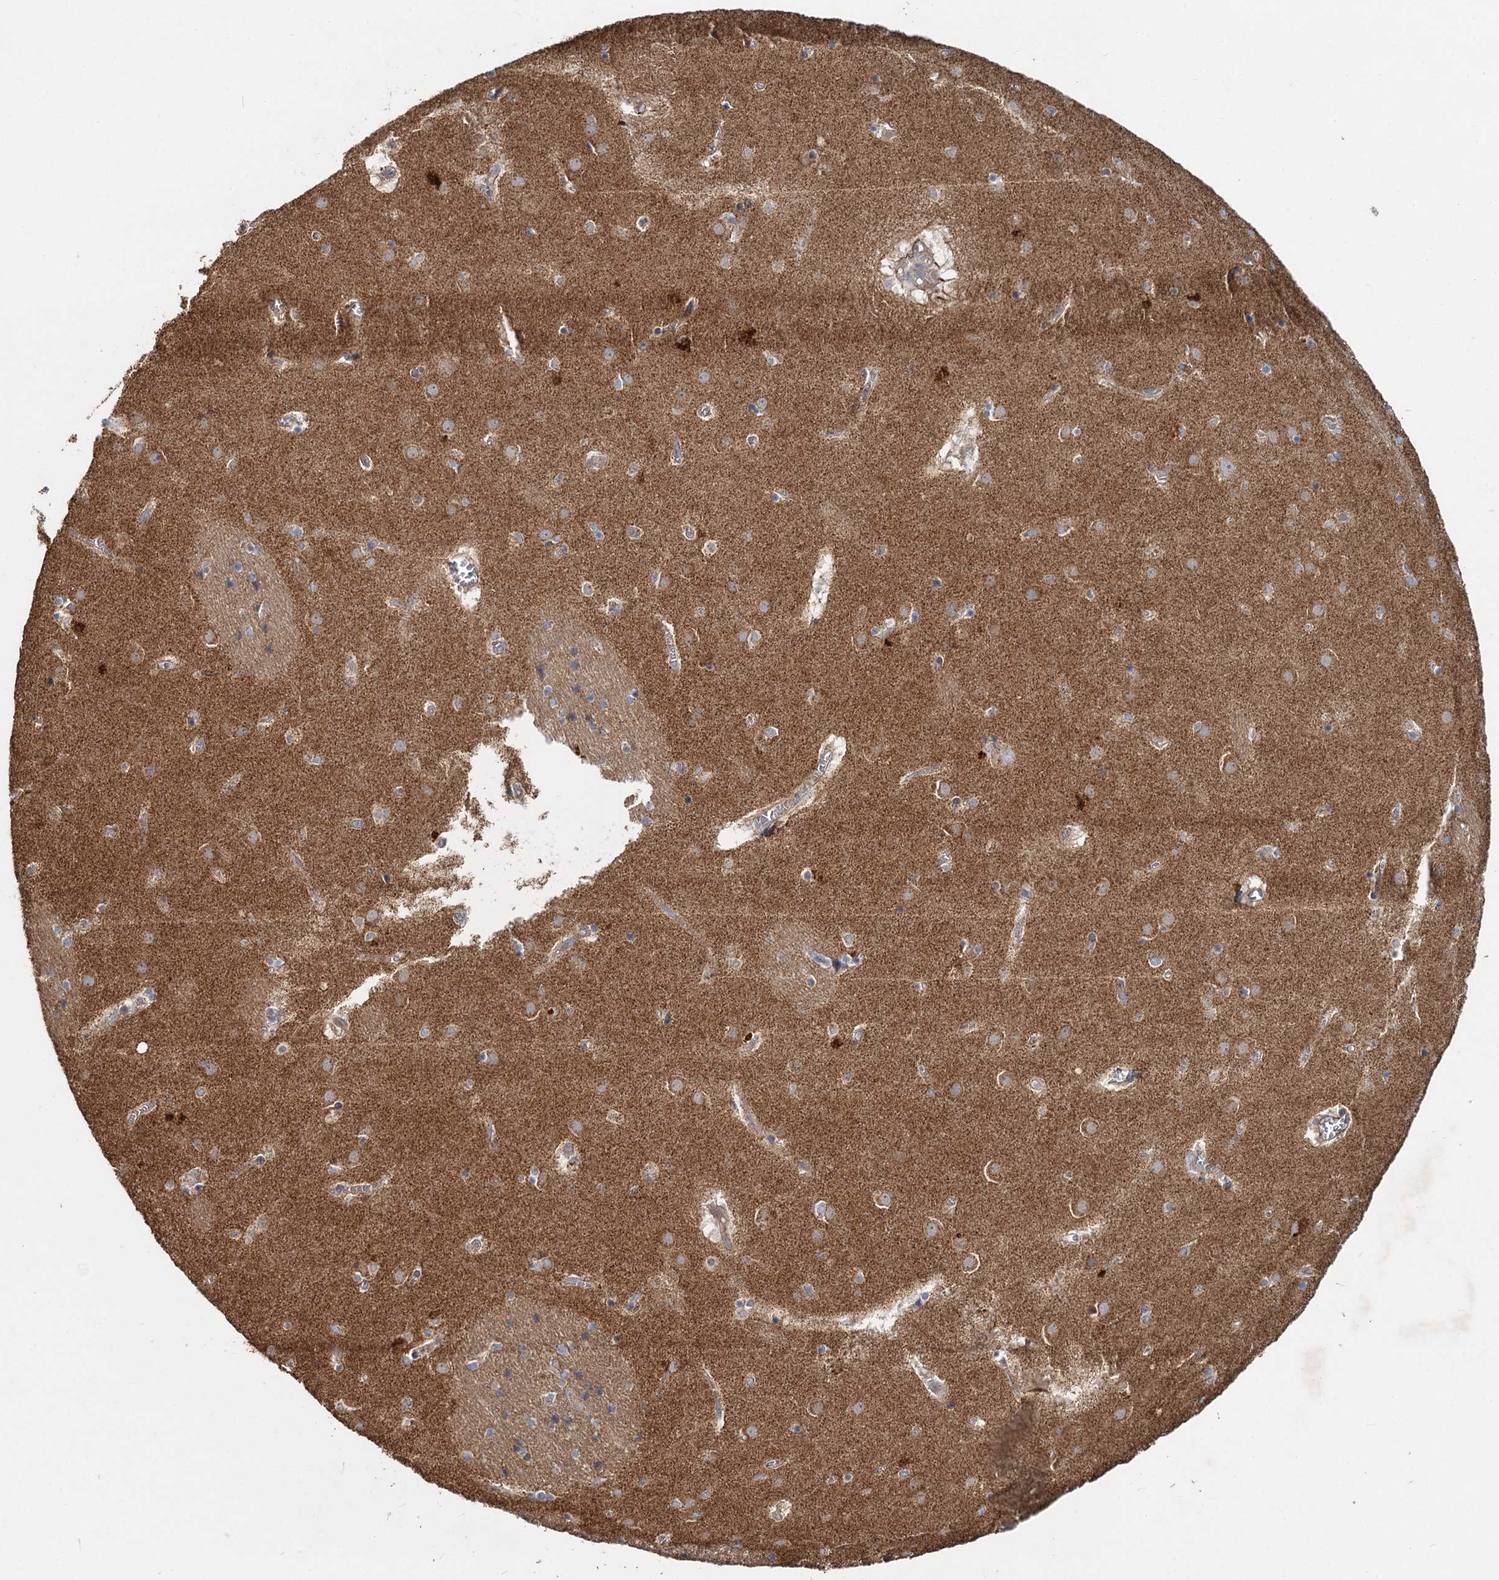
{"staining": {"intensity": "moderate", "quantity": "25%-75%", "location": "cytoplasmic/membranous"}, "tissue": "caudate", "cell_type": "Glial cells", "image_type": "normal", "snomed": [{"axis": "morphology", "description": "Normal tissue, NOS"}, {"axis": "topography", "description": "Lateral ventricle wall"}], "caption": "IHC histopathology image of normal caudate: caudate stained using immunohistochemistry demonstrates medium levels of moderate protein expression localized specifically in the cytoplasmic/membranous of glial cells, appearing as a cytoplasmic/membranous brown color.", "gene": "ADCY2", "patient": {"sex": "male", "age": 70}}